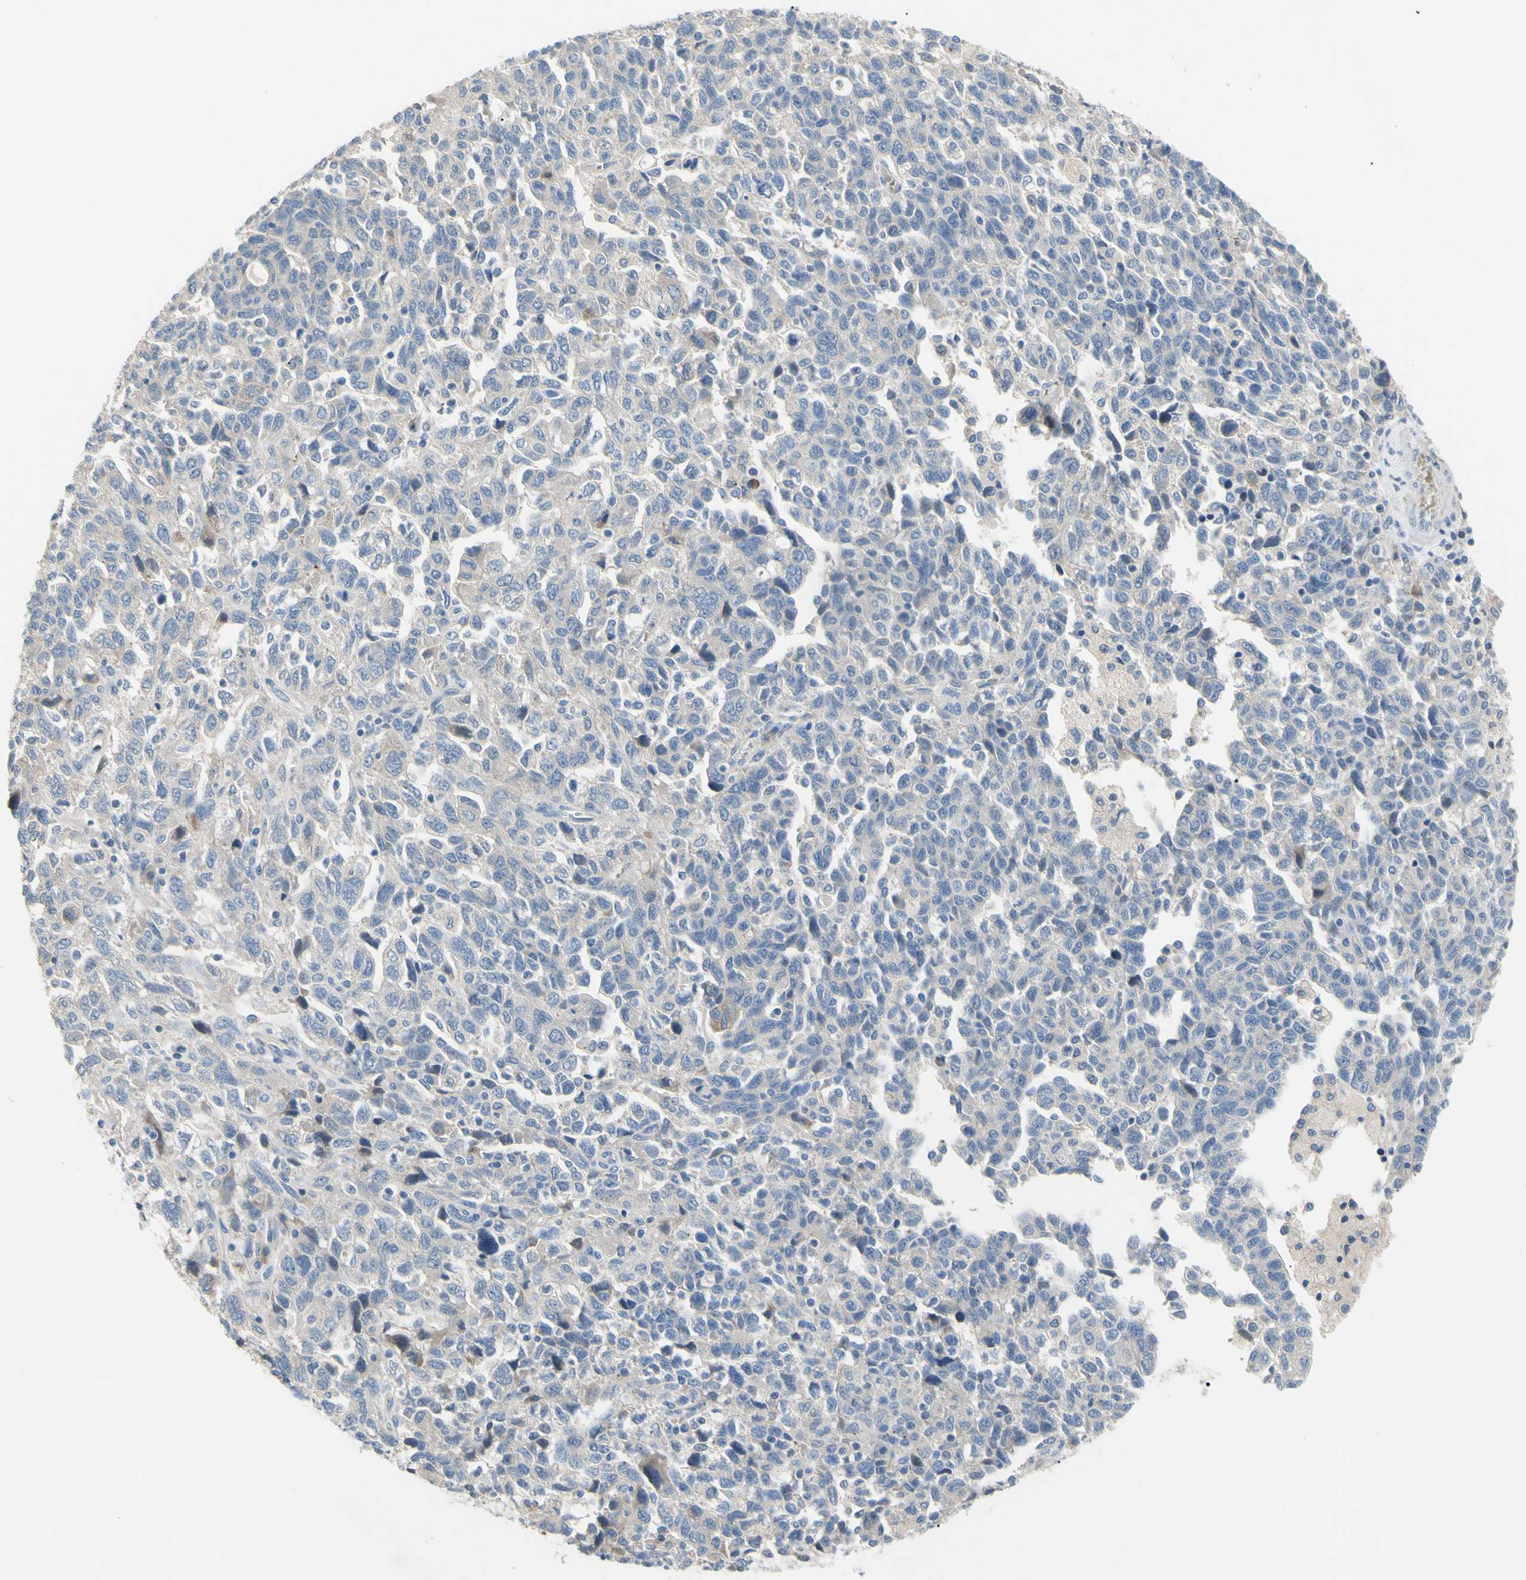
{"staining": {"intensity": "negative", "quantity": "none", "location": "none"}, "tissue": "ovarian cancer", "cell_type": "Tumor cells", "image_type": "cancer", "snomed": [{"axis": "morphology", "description": "Carcinoma, NOS"}, {"axis": "morphology", "description": "Cystadenocarcinoma, serous, NOS"}, {"axis": "topography", "description": "Ovary"}], "caption": "This is a photomicrograph of immunohistochemistry (IHC) staining of ovarian serous cystadenocarcinoma, which shows no positivity in tumor cells.", "gene": "TMEM59L", "patient": {"sex": "female", "age": 69}}